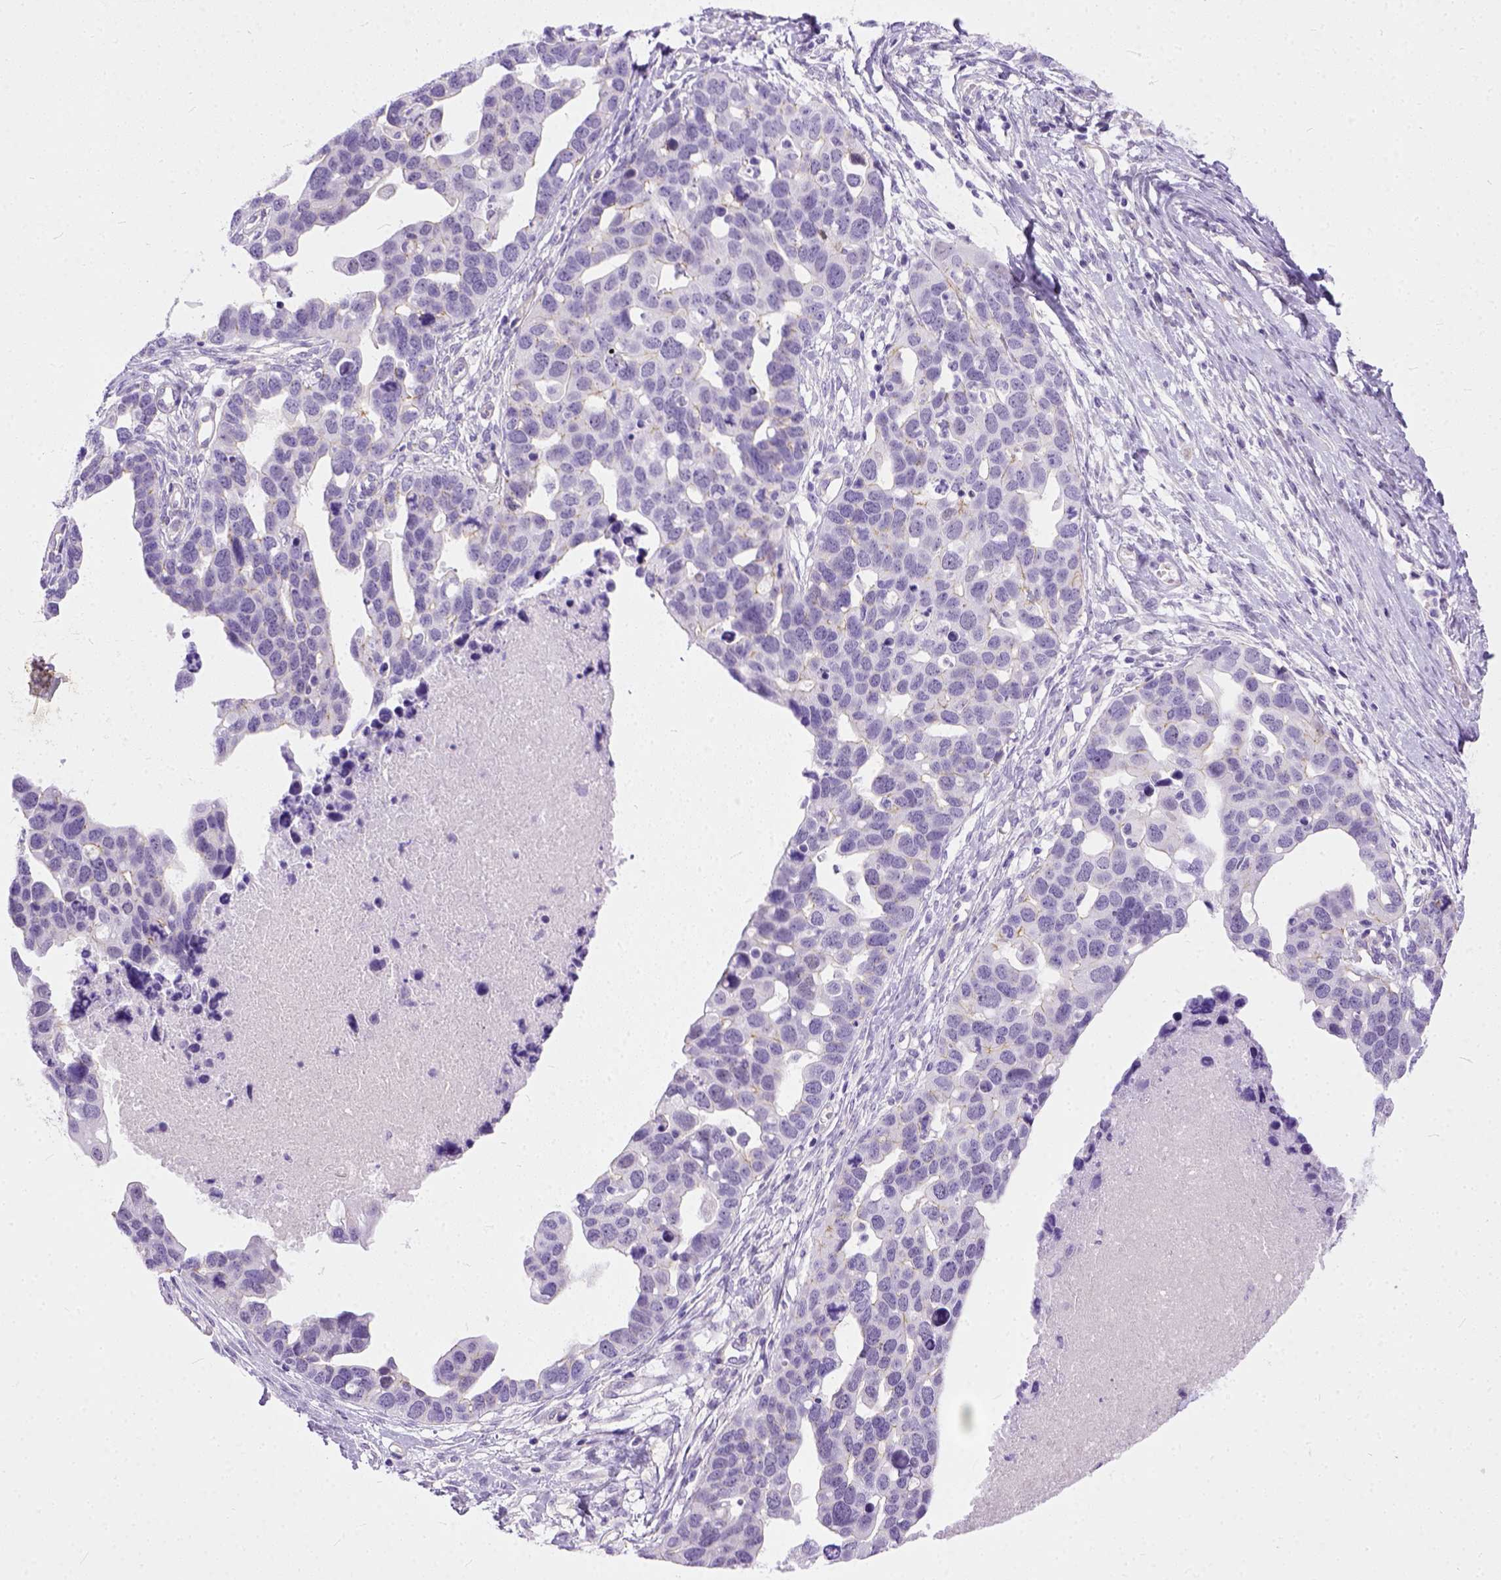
{"staining": {"intensity": "negative", "quantity": "none", "location": "none"}, "tissue": "ovarian cancer", "cell_type": "Tumor cells", "image_type": "cancer", "snomed": [{"axis": "morphology", "description": "Cystadenocarcinoma, serous, NOS"}, {"axis": "topography", "description": "Ovary"}], "caption": "IHC of ovarian cancer exhibits no positivity in tumor cells.", "gene": "ADGRF1", "patient": {"sex": "female", "age": 54}}